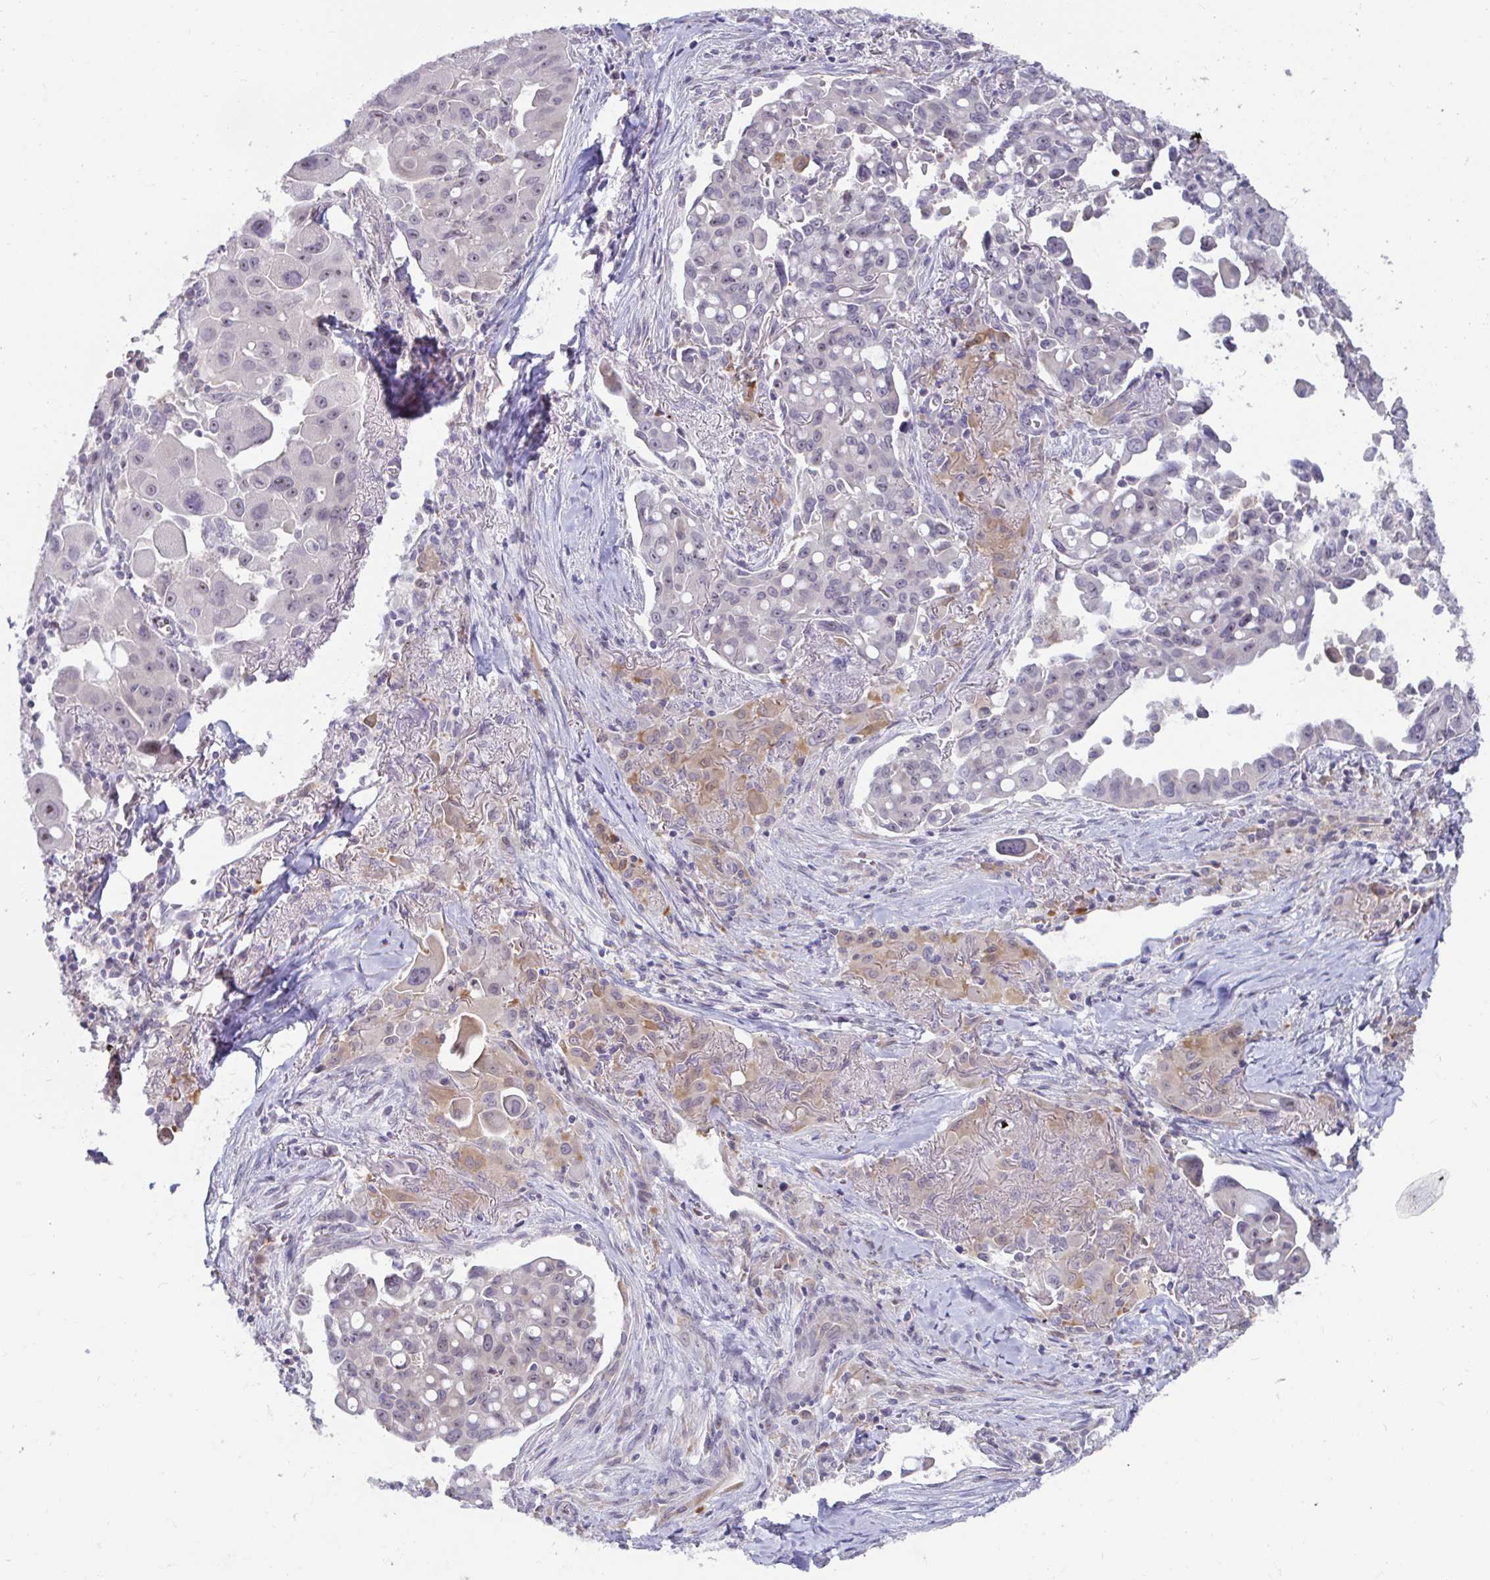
{"staining": {"intensity": "negative", "quantity": "none", "location": "none"}, "tissue": "lung cancer", "cell_type": "Tumor cells", "image_type": "cancer", "snomed": [{"axis": "morphology", "description": "Adenocarcinoma, NOS"}, {"axis": "topography", "description": "Lung"}], "caption": "An image of lung cancer stained for a protein demonstrates no brown staining in tumor cells.", "gene": "GSTM1", "patient": {"sex": "male", "age": 68}}